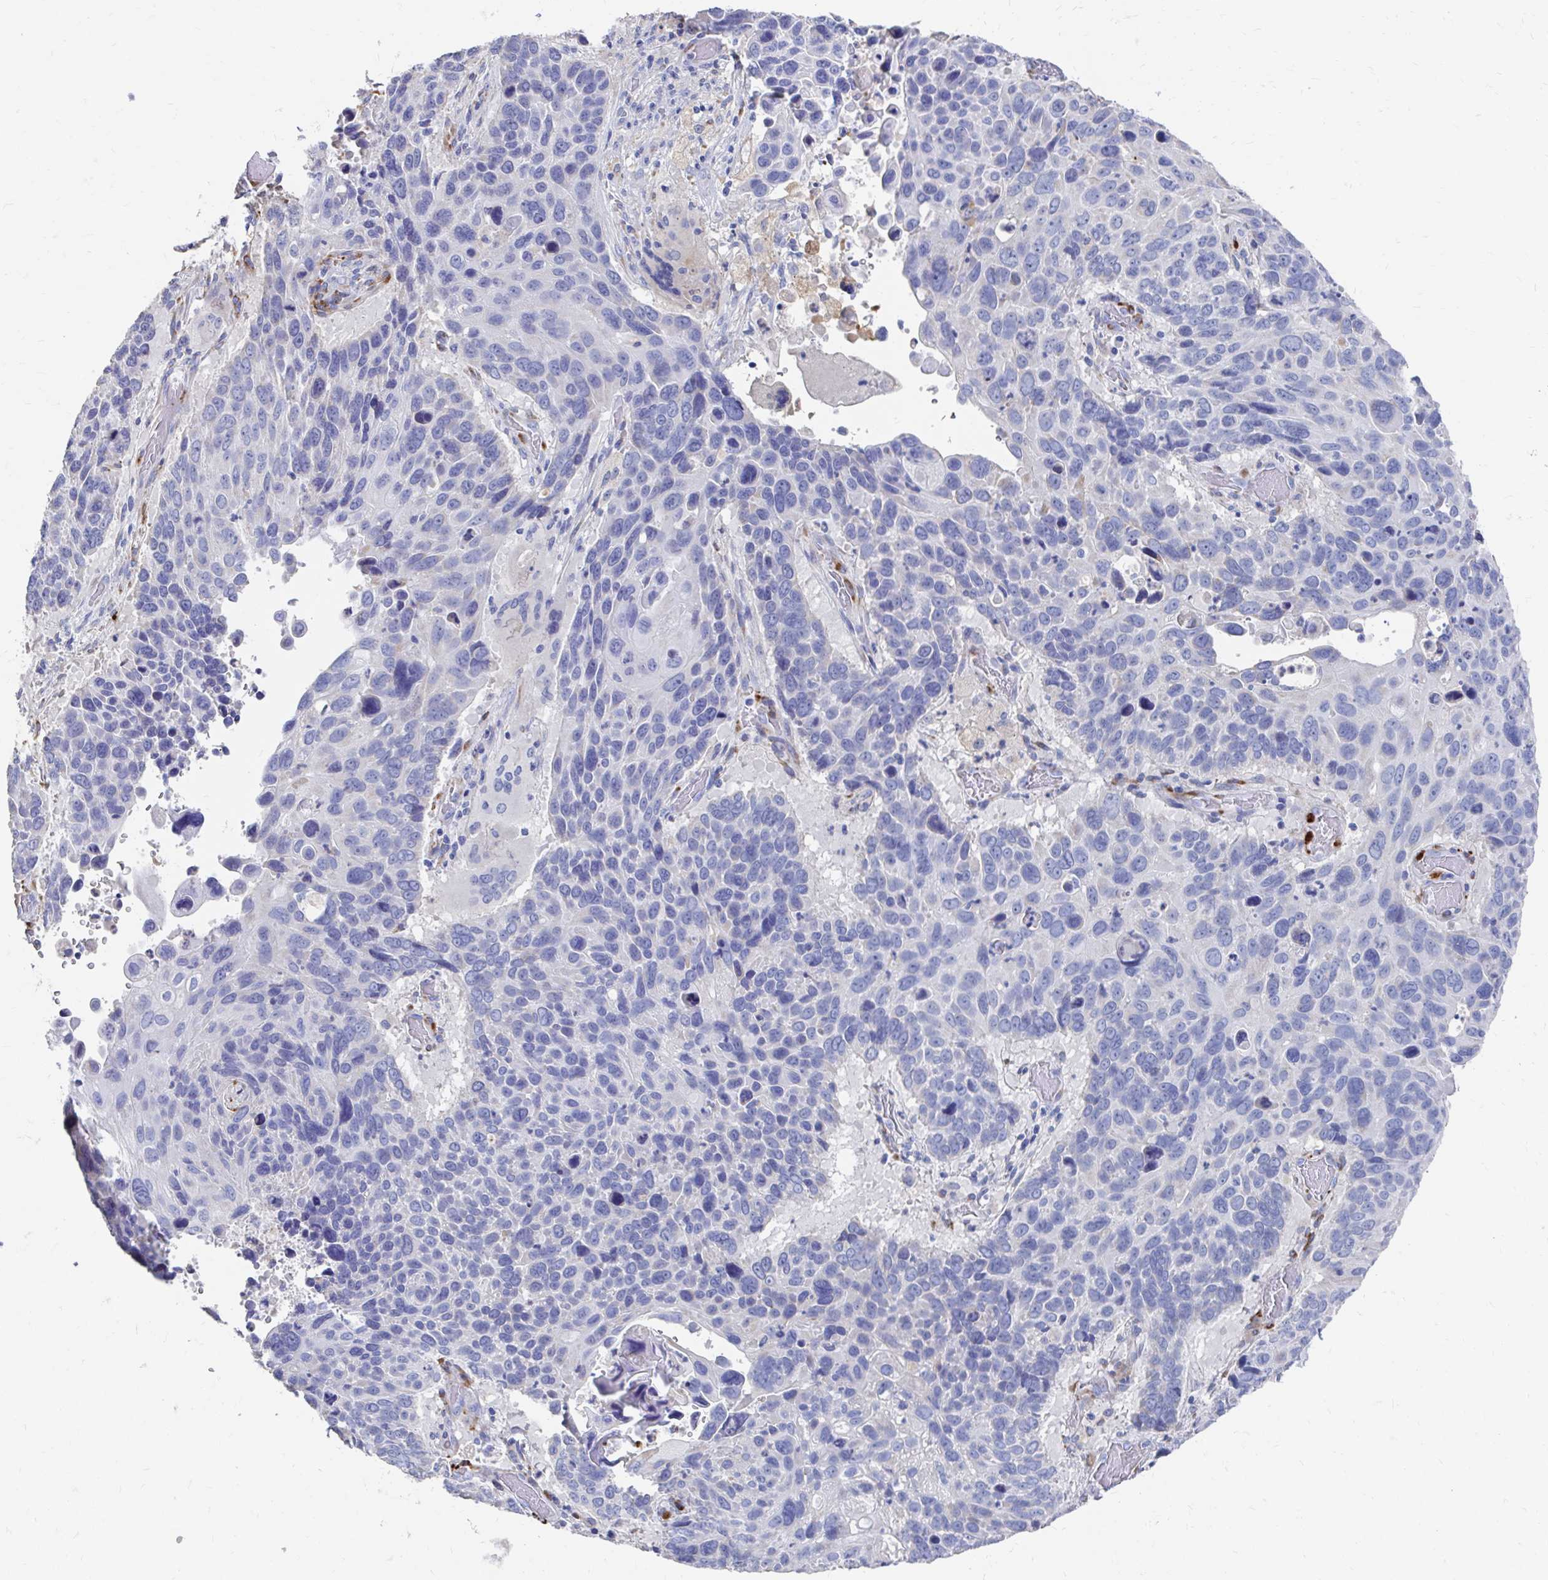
{"staining": {"intensity": "negative", "quantity": "none", "location": "none"}, "tissue": "lung cancer", "cell_type": "Tumor cells", "image_type": "cancer", "snomed": [{"axis": "morphology", "description": "Squamous cell carcinoma, NOS"}, {"axis": "topography", "description": "Lung"}], "caption": "This photomicrograph is of lung cancer (squamous cell carcinoma) stained with immunohistochemistry to label a protein in brown with the nuclei are counter-stained blue. There is no expression in tumor cells.", "gene": "LAMC3", "patient": {"sex": "male", "age": 68}}